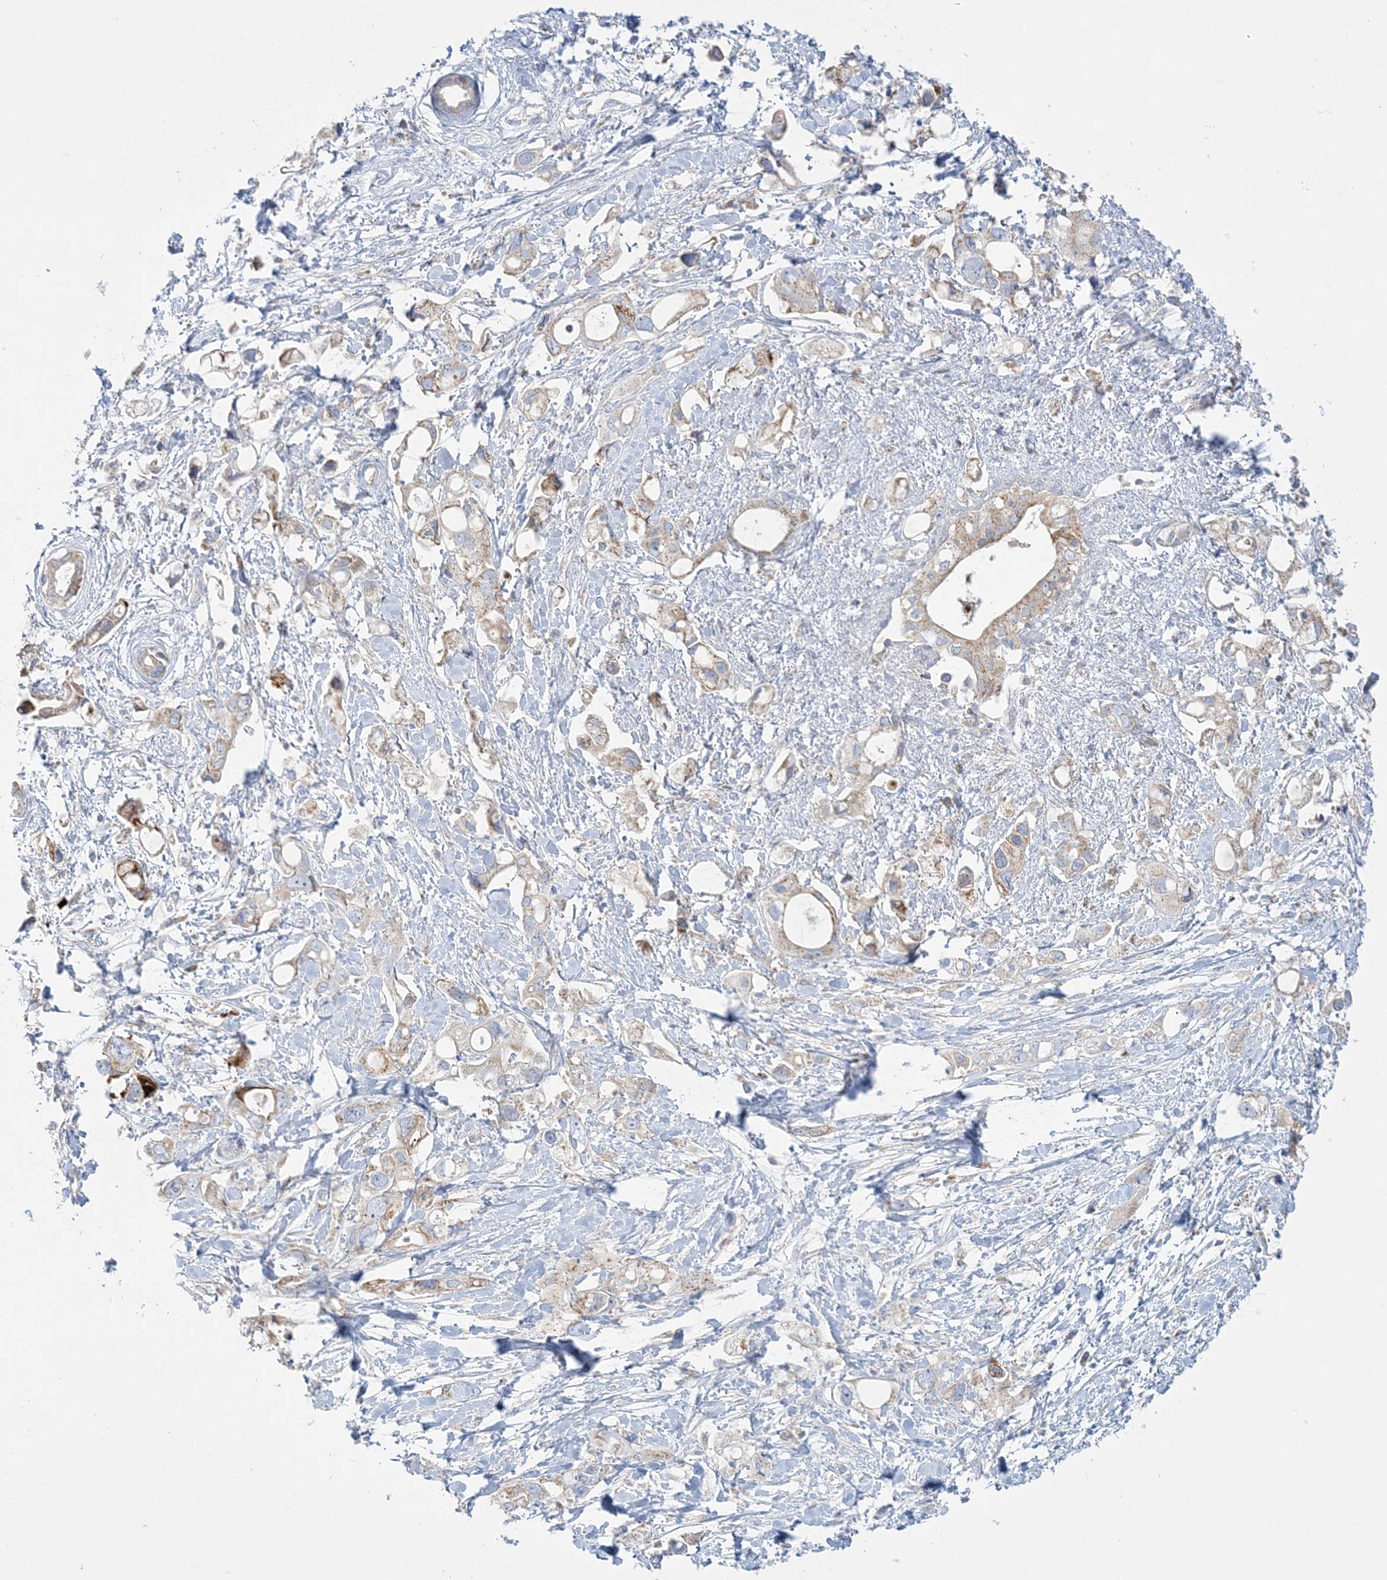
{"staining": {"intensity": "moderate", "quantity": "<25%", "location": "cytoplasmic/membranous"}, "tissue": "pancreatic cancer", "cell_type": "Tumor cells", "image_type": "cancer", "snomed": [{"axis": "morphology", "description": "Adenocarcinoma, NOS"}, {"axis": "topography", "description": "Pancreas"}], "caption": "Pancreatic adenocarcinoma stained for a protein shows moderate cytoplasmic/membranous positivity in tumor cells.", "gene": "TBC1D14", "patient": {"sex": "female", "age": 56}}